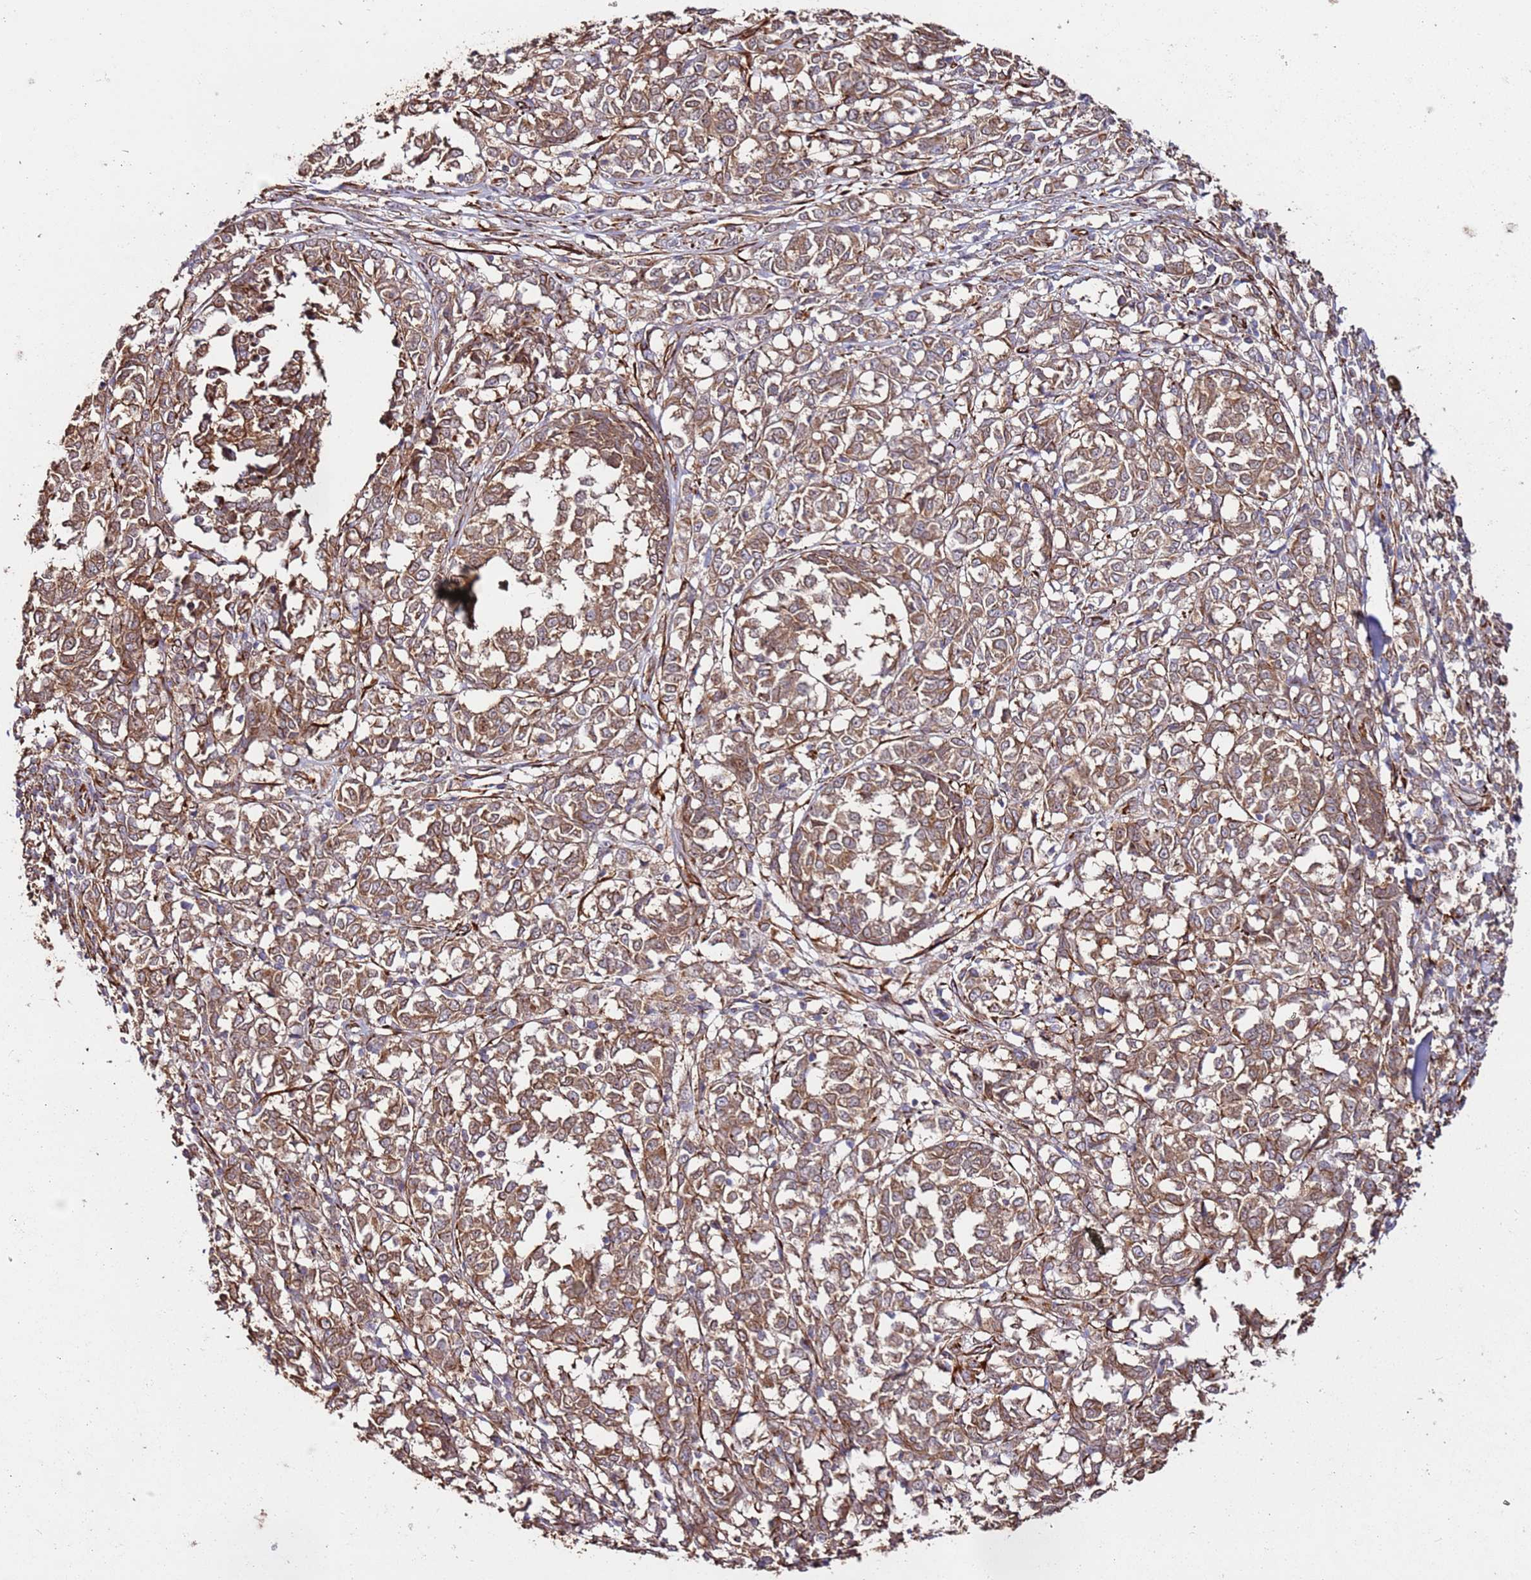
{"staining": {"intensity": "moderate", "quantity": "25%-75%", "location": "cytoplasmic/membranous"}, "tissue": "melanoma", "cell_type": "Tumor cells", "image_type": "cancer", "snomed": [{"axis": "morphology", "description": "Malignant melanoma, NOS"}, {"axis": "topography", "description": "Skin"}], "caption": "This is an image of IHC staining of melanoma, which shows moderate staining in the cytoplasmic/membranous of tumor cells.", "gene": "MRGPRE", "patient": {"sex": "female", "age": 72}}